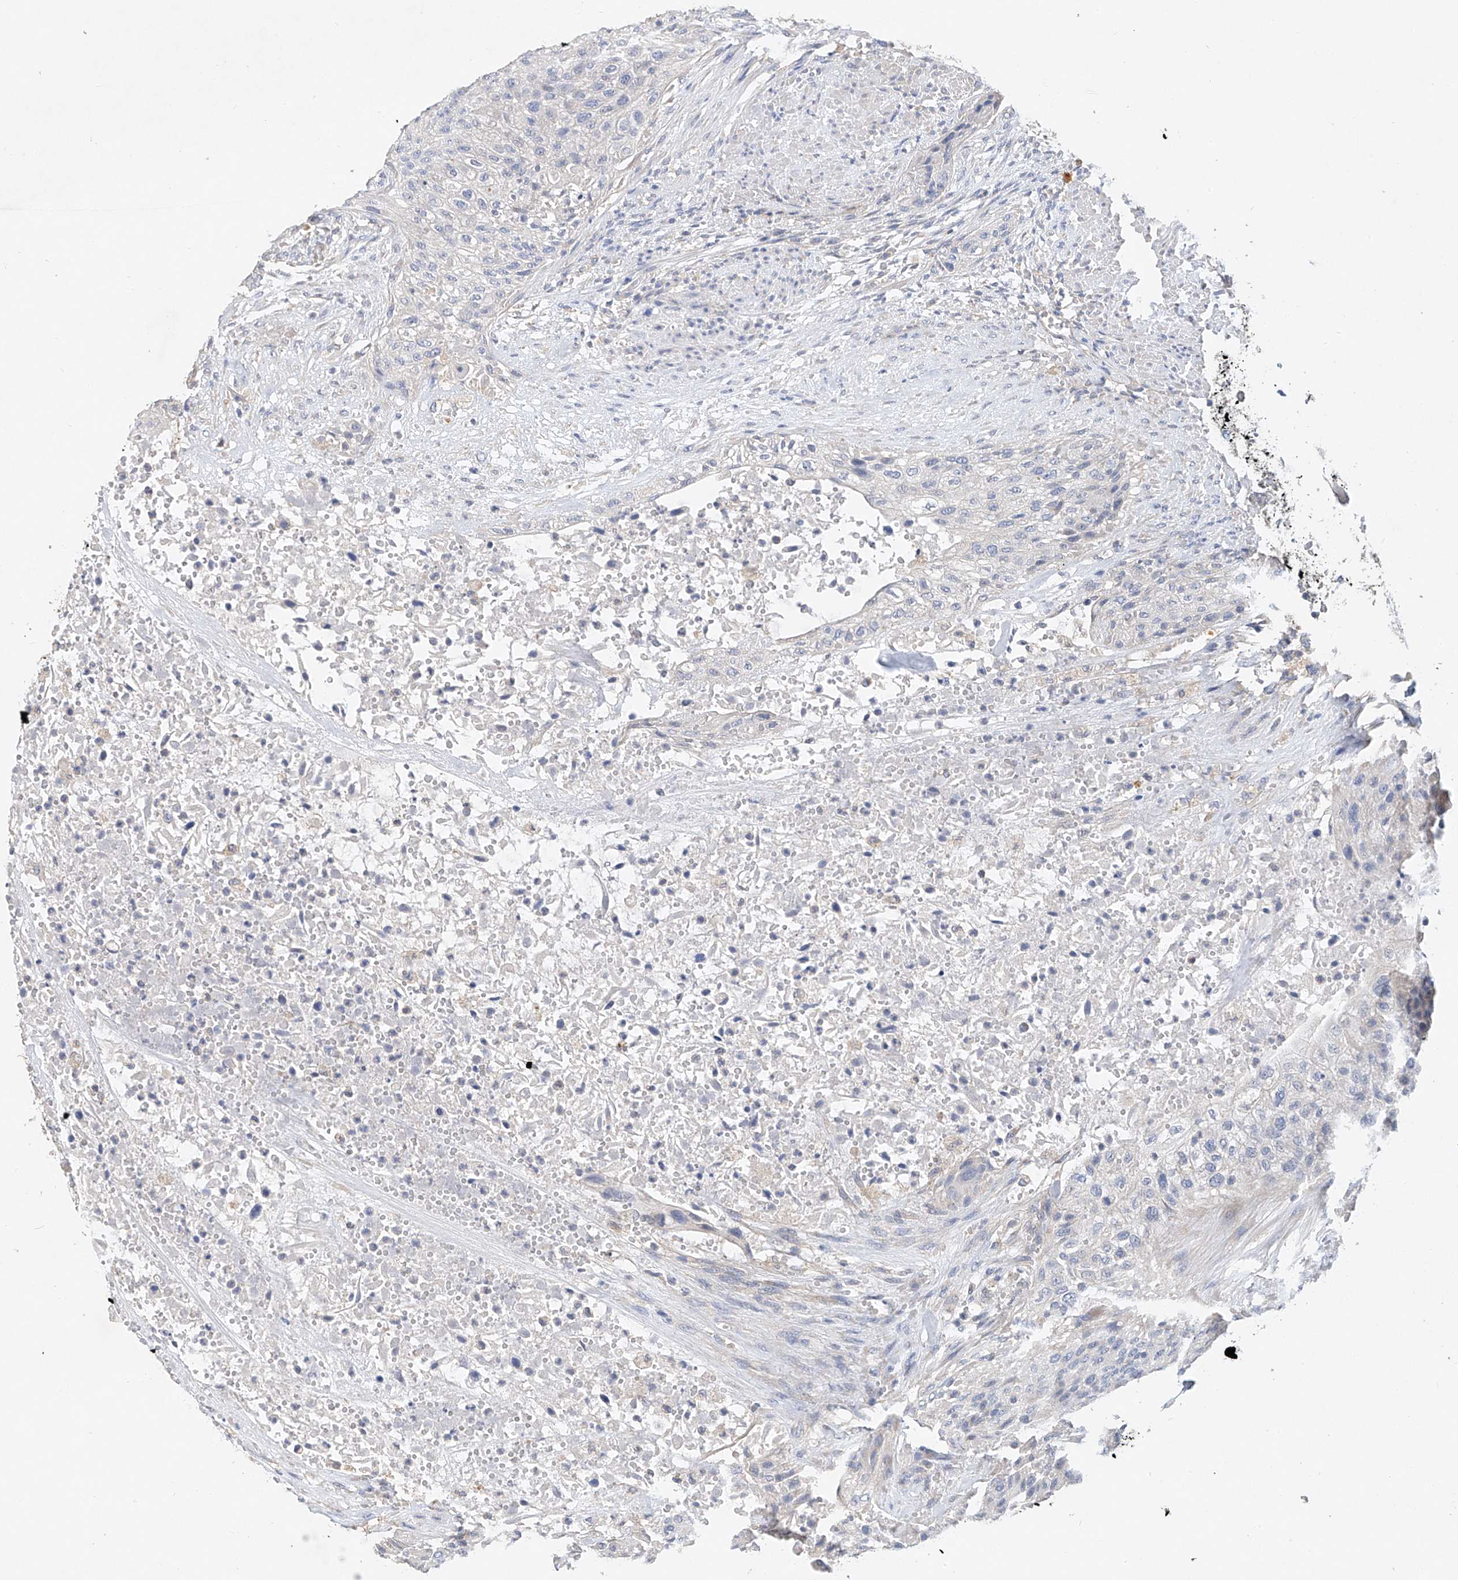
{"staining": {"intensity": "negative", "quantity": "none", "location": "none"}, "tissue": "urothelial cancer", "cell_type": "Tumor cells", "image_type": "cancer", "snomed": [{"axis": "morphology", "description": "Urothelial carcinoma, High grade"}, {"axis": "topography", "description": "Urinary bladder"}], "caption": "Immunohistochemistry (IHC) of human high-grade urothelial carcinoma demonstrates no positivity in tumor cells.", "gene": "AMD1", "patient": {"sex": "male", "age": 35}}